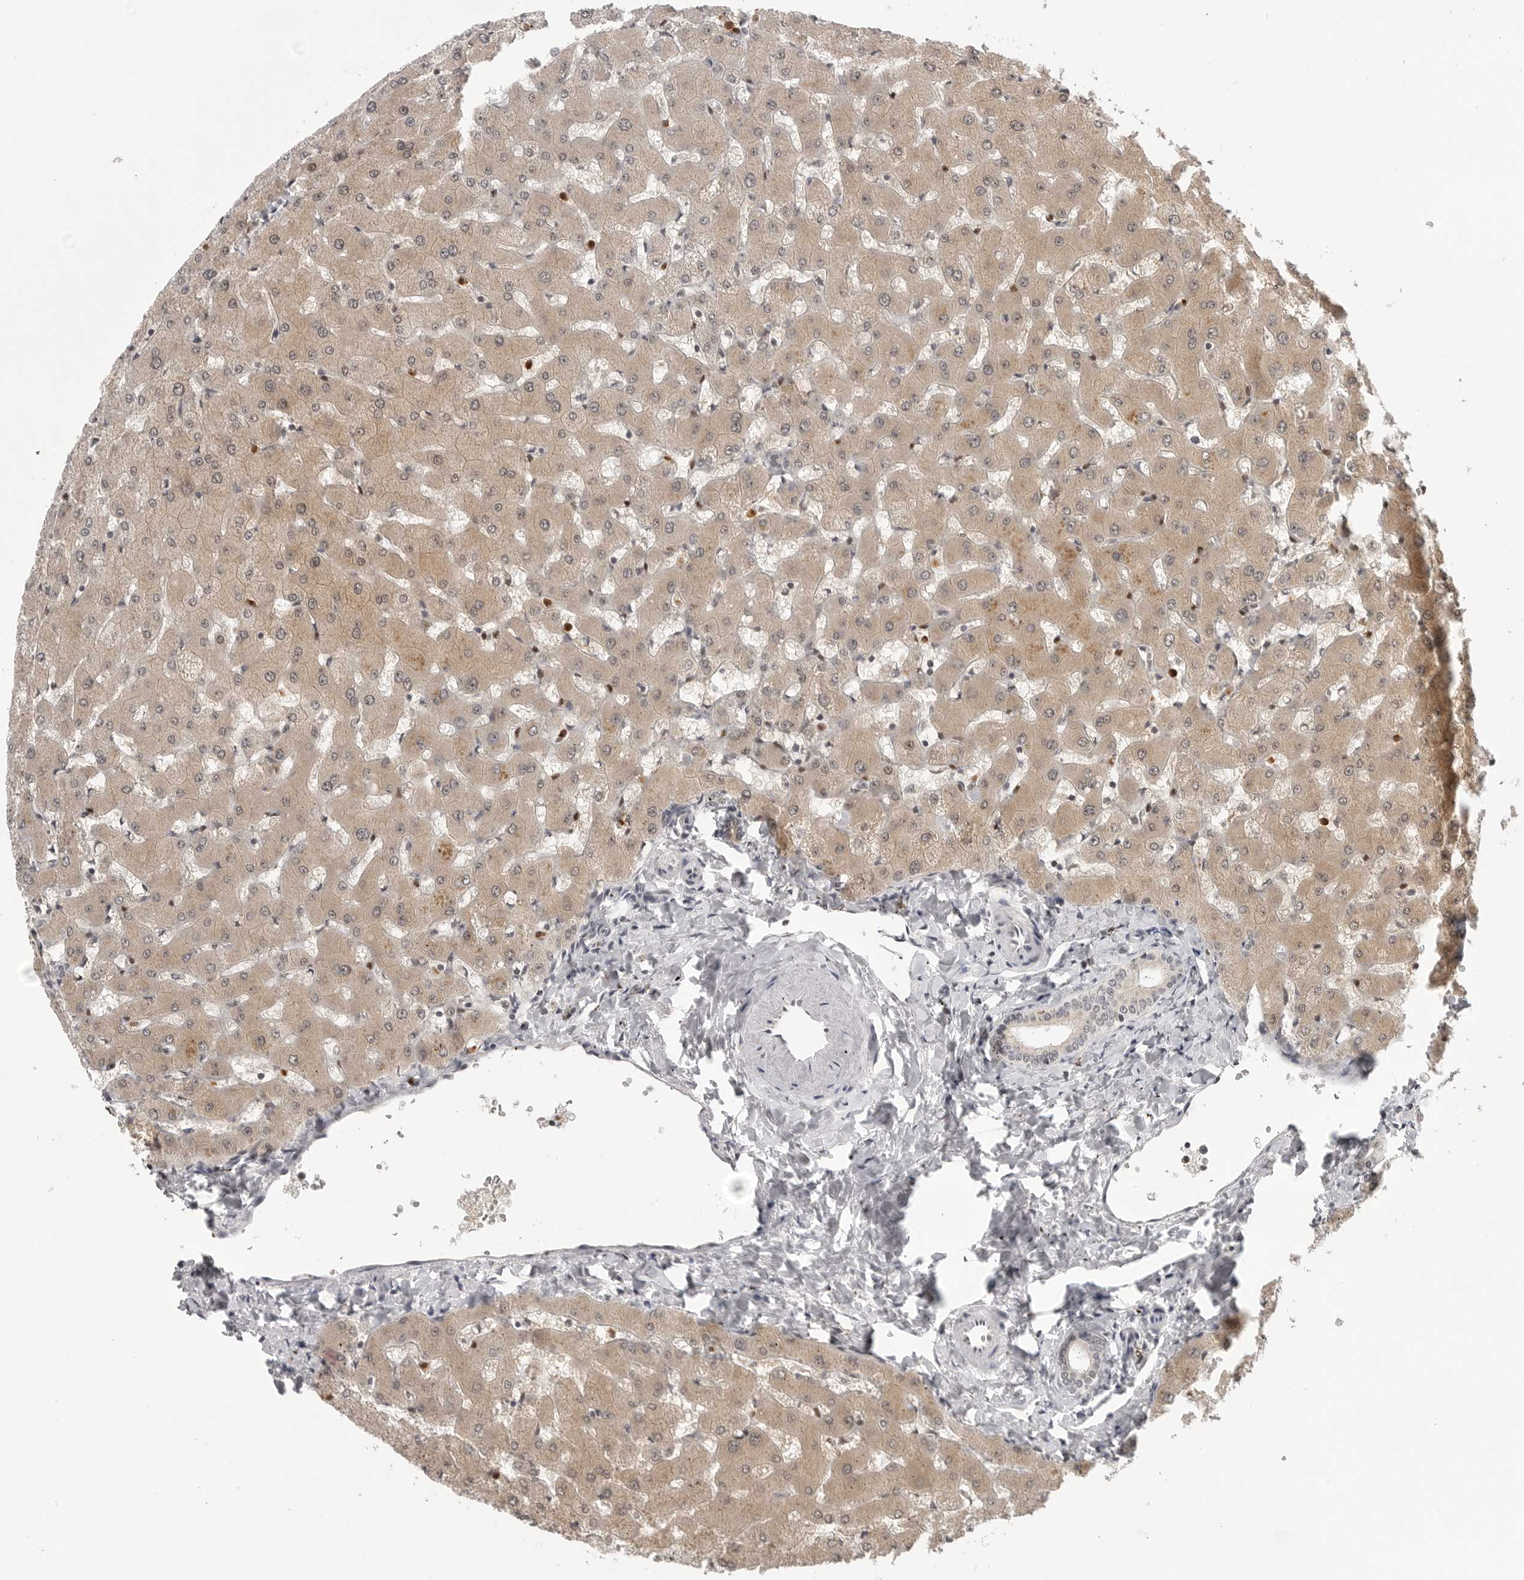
{"staining": {"intensity": "weak", "quantity": "25%-75%", "location": "cytoplasmic/membranous"}, "tissue": "liver", "cell_type": "Cholangiocytes", "image_type": "normal", "snomed": [{"axis": "morphology", "description": "Normal tissue, NOS"}, {"axis": "topography", "description": "Liver"}], "caption": "IHC of normal human liver exhibits low levels of weak cytoplasmic/membranous positivity in approximately 25%-75% of cholangiocytes. (Brightfield microscopy of DAB IHC at high magnification).", "gene": "PEG3", "patient": {"sex": "female", "age": 63}}